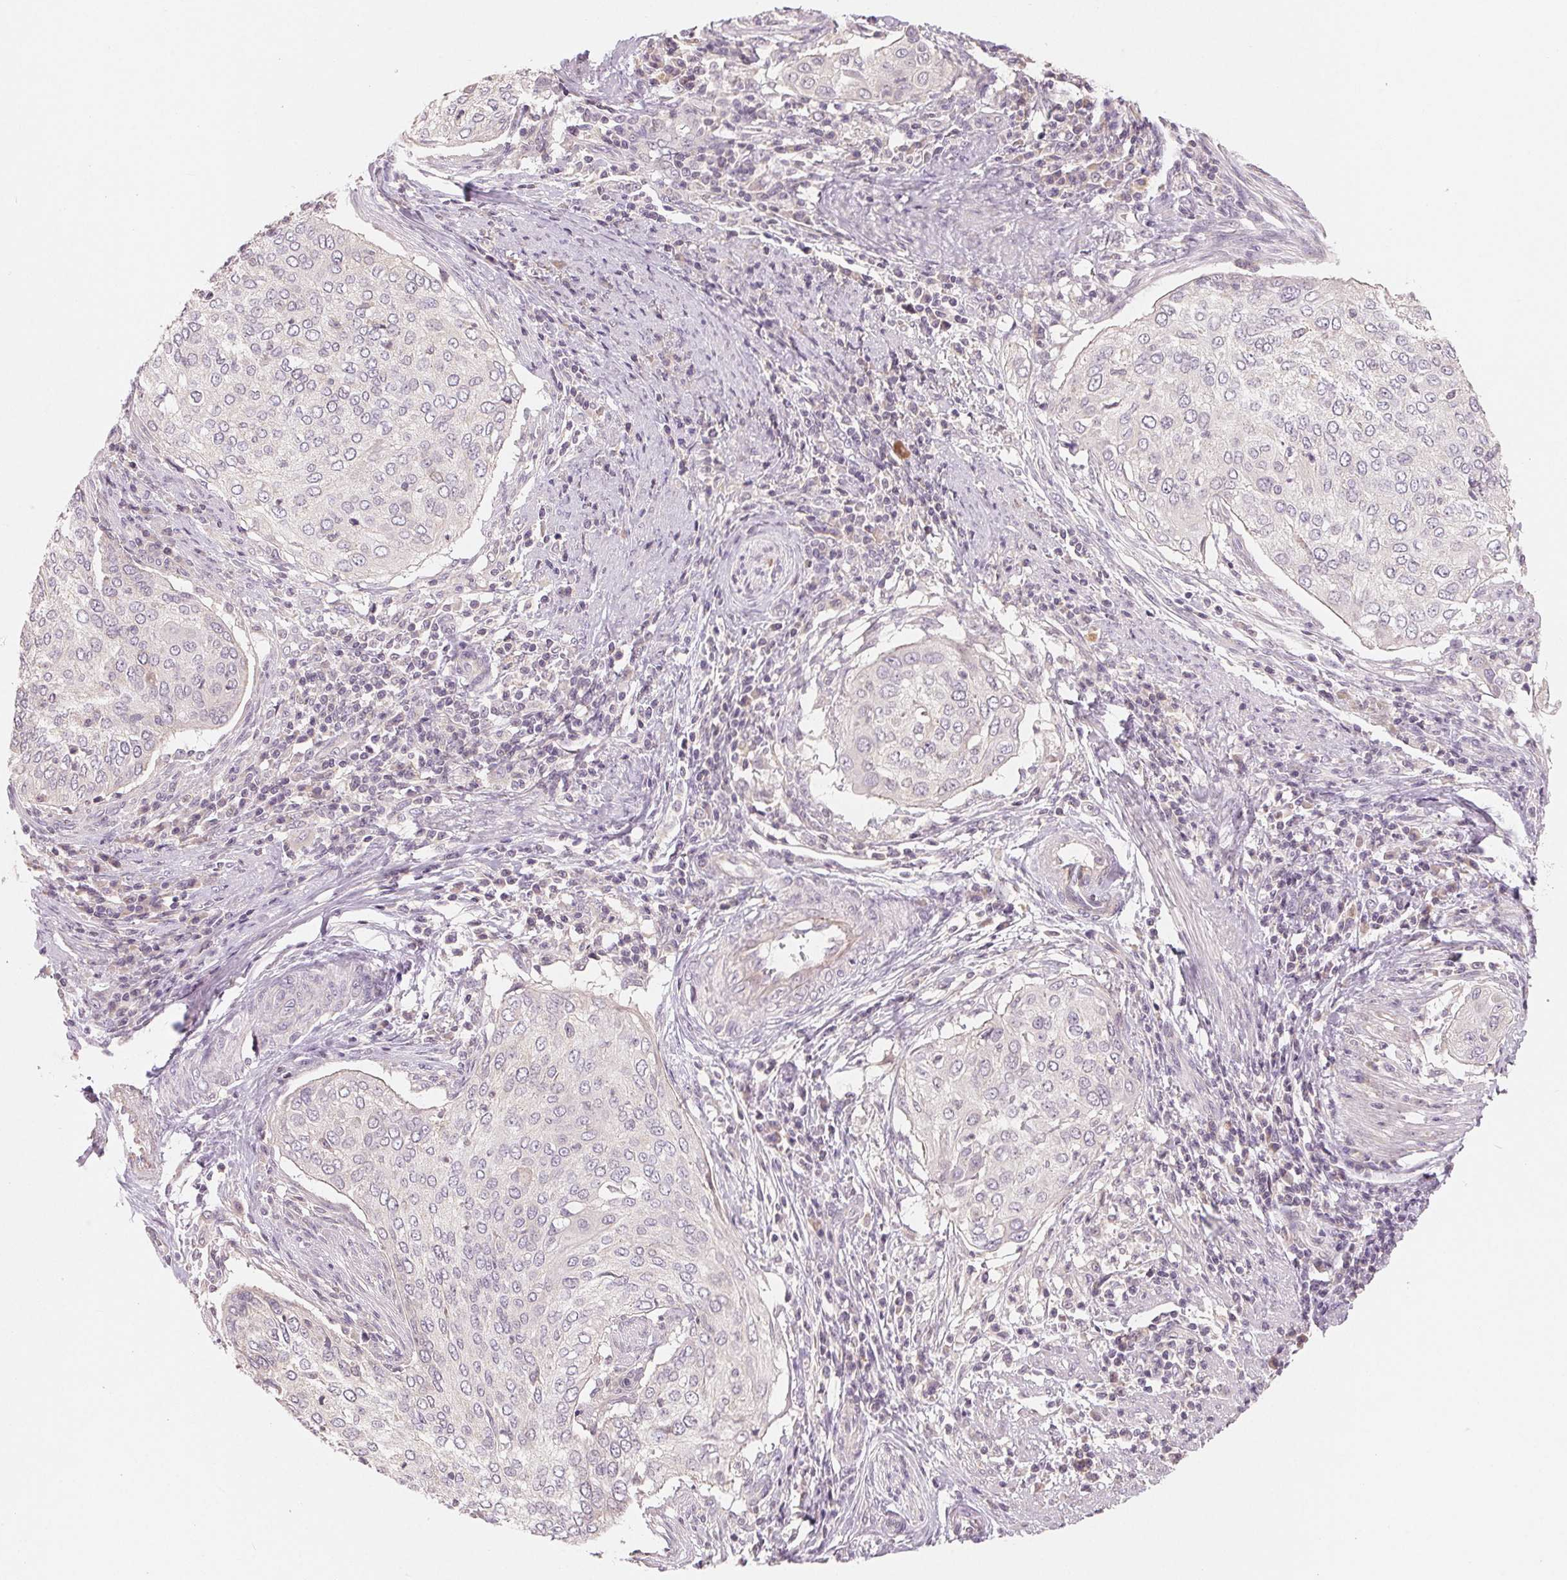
{"staining": {"intensity": "negative", "quantity": "none", "location": "none"}, "tissue": "cervical cancer", "cell_type": "Tumor cells", "image_type": "cancer", "snomed": [{"axis": "morphology", "description": "Squamous cell carcinoma, NOS"}, {"axis": "topography", "description": "Cervix"}], "caption": "Immunohistochemistry (IHC) of human cervical squamous cell carcinoma displays no staining in tumor cells.", "gene": "AQP8", "patient": {"sex": "female", "age": 38}}